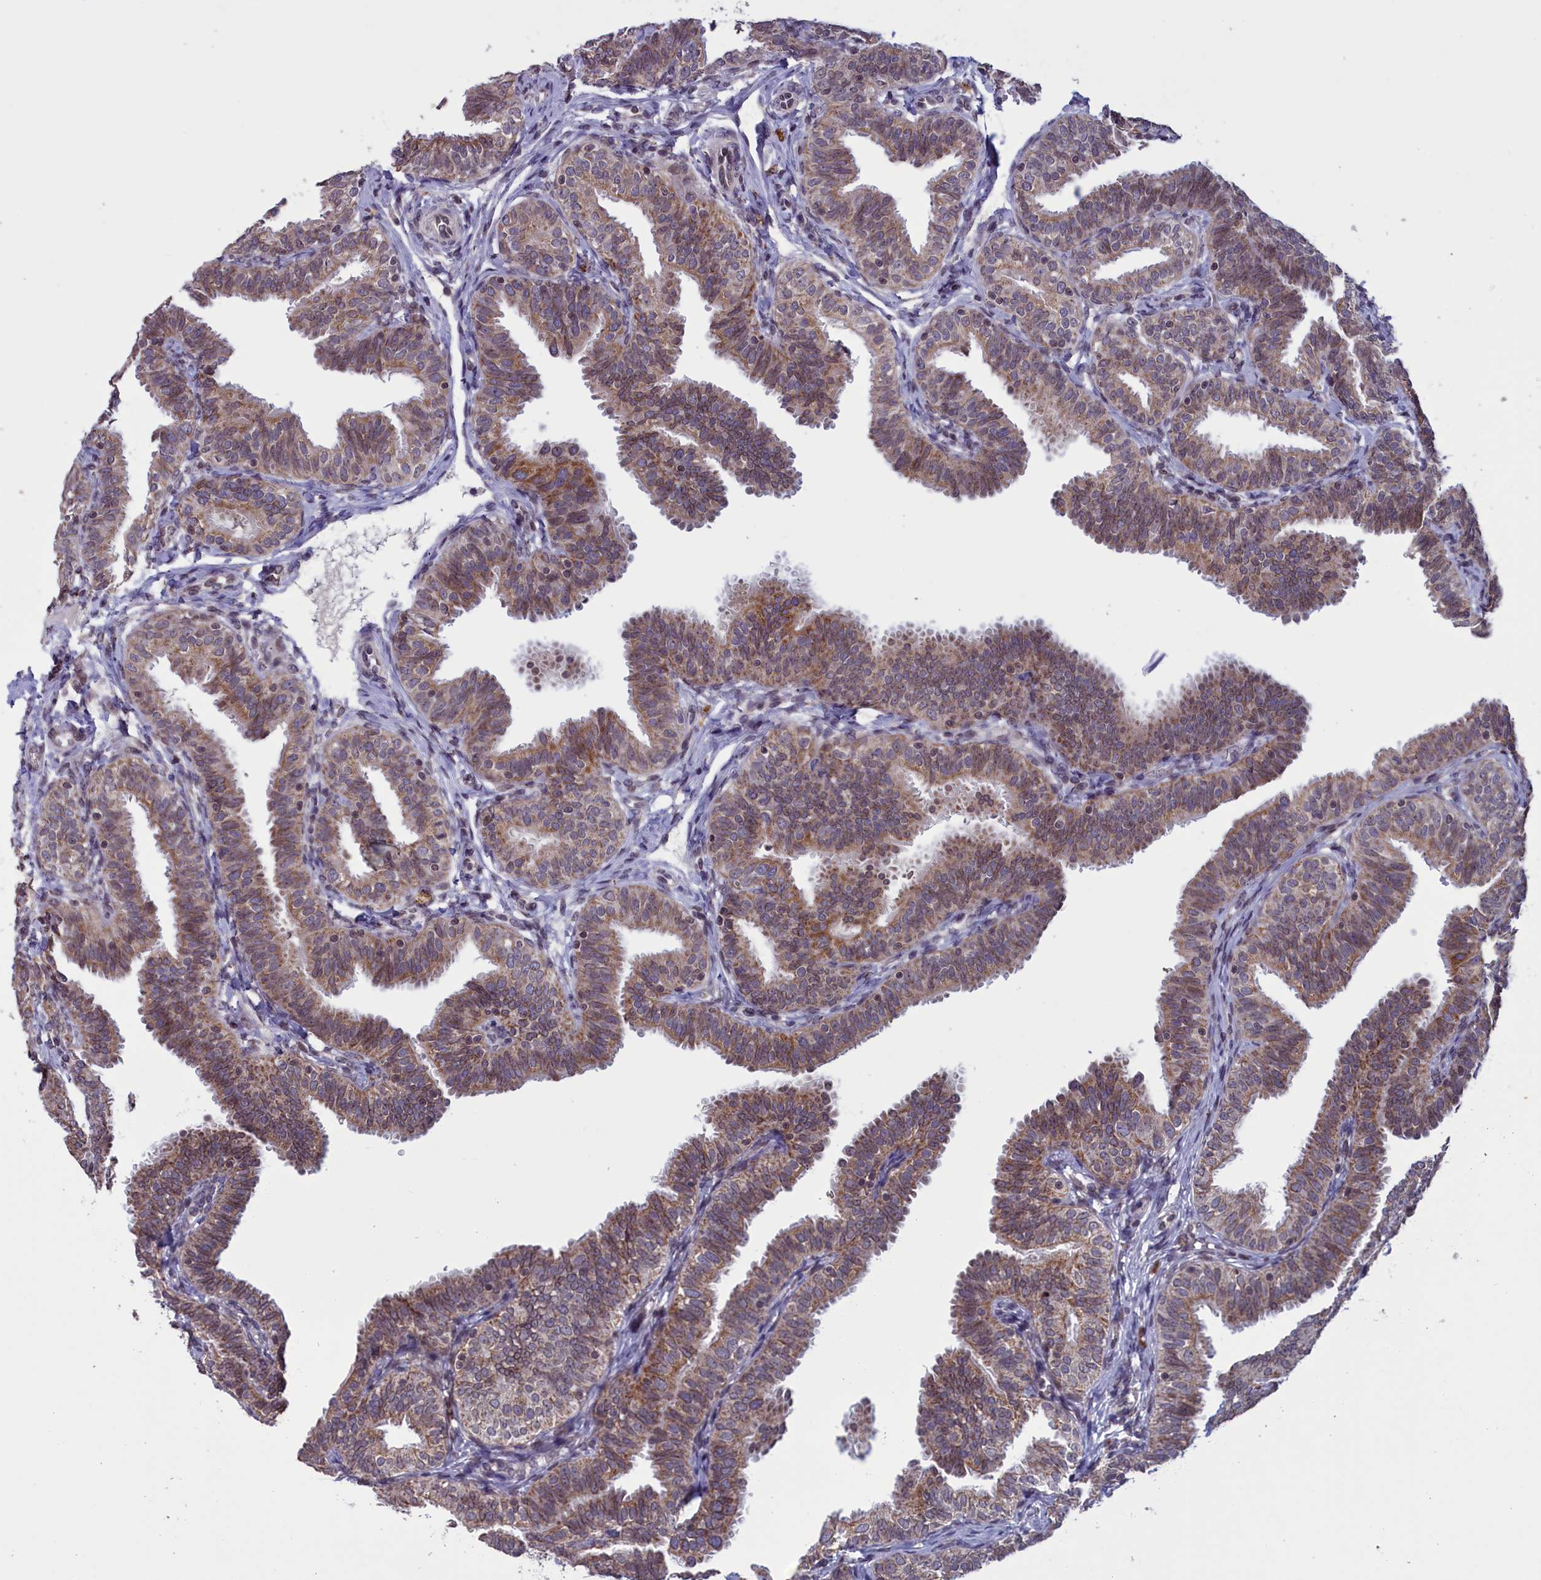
{"staining": {"intensity": "moderate", "quantity": ">75%", "location": "cytoplasmic/membranous,nuclear"}, "tissue": "fallopian tube", "cell_type": "Glandular cells", "image_type": "normal", "snomed": [{"axis": "morphology", "description": "Normal tissue, NOS"}, {"axis": "topography", "description": "Fallopian tube"}], "caption": "Brown immunohistochemical staining in unremarkable human fallopian tube displays moderate cytoplasmic/membranous,nuclear positivity in about >75% of glandular cells. (DAB IHC, brown staining for protein, blue staining for nuclei).", "gene": "PARS2", "patient": {"sex": "female", "age": 35}}